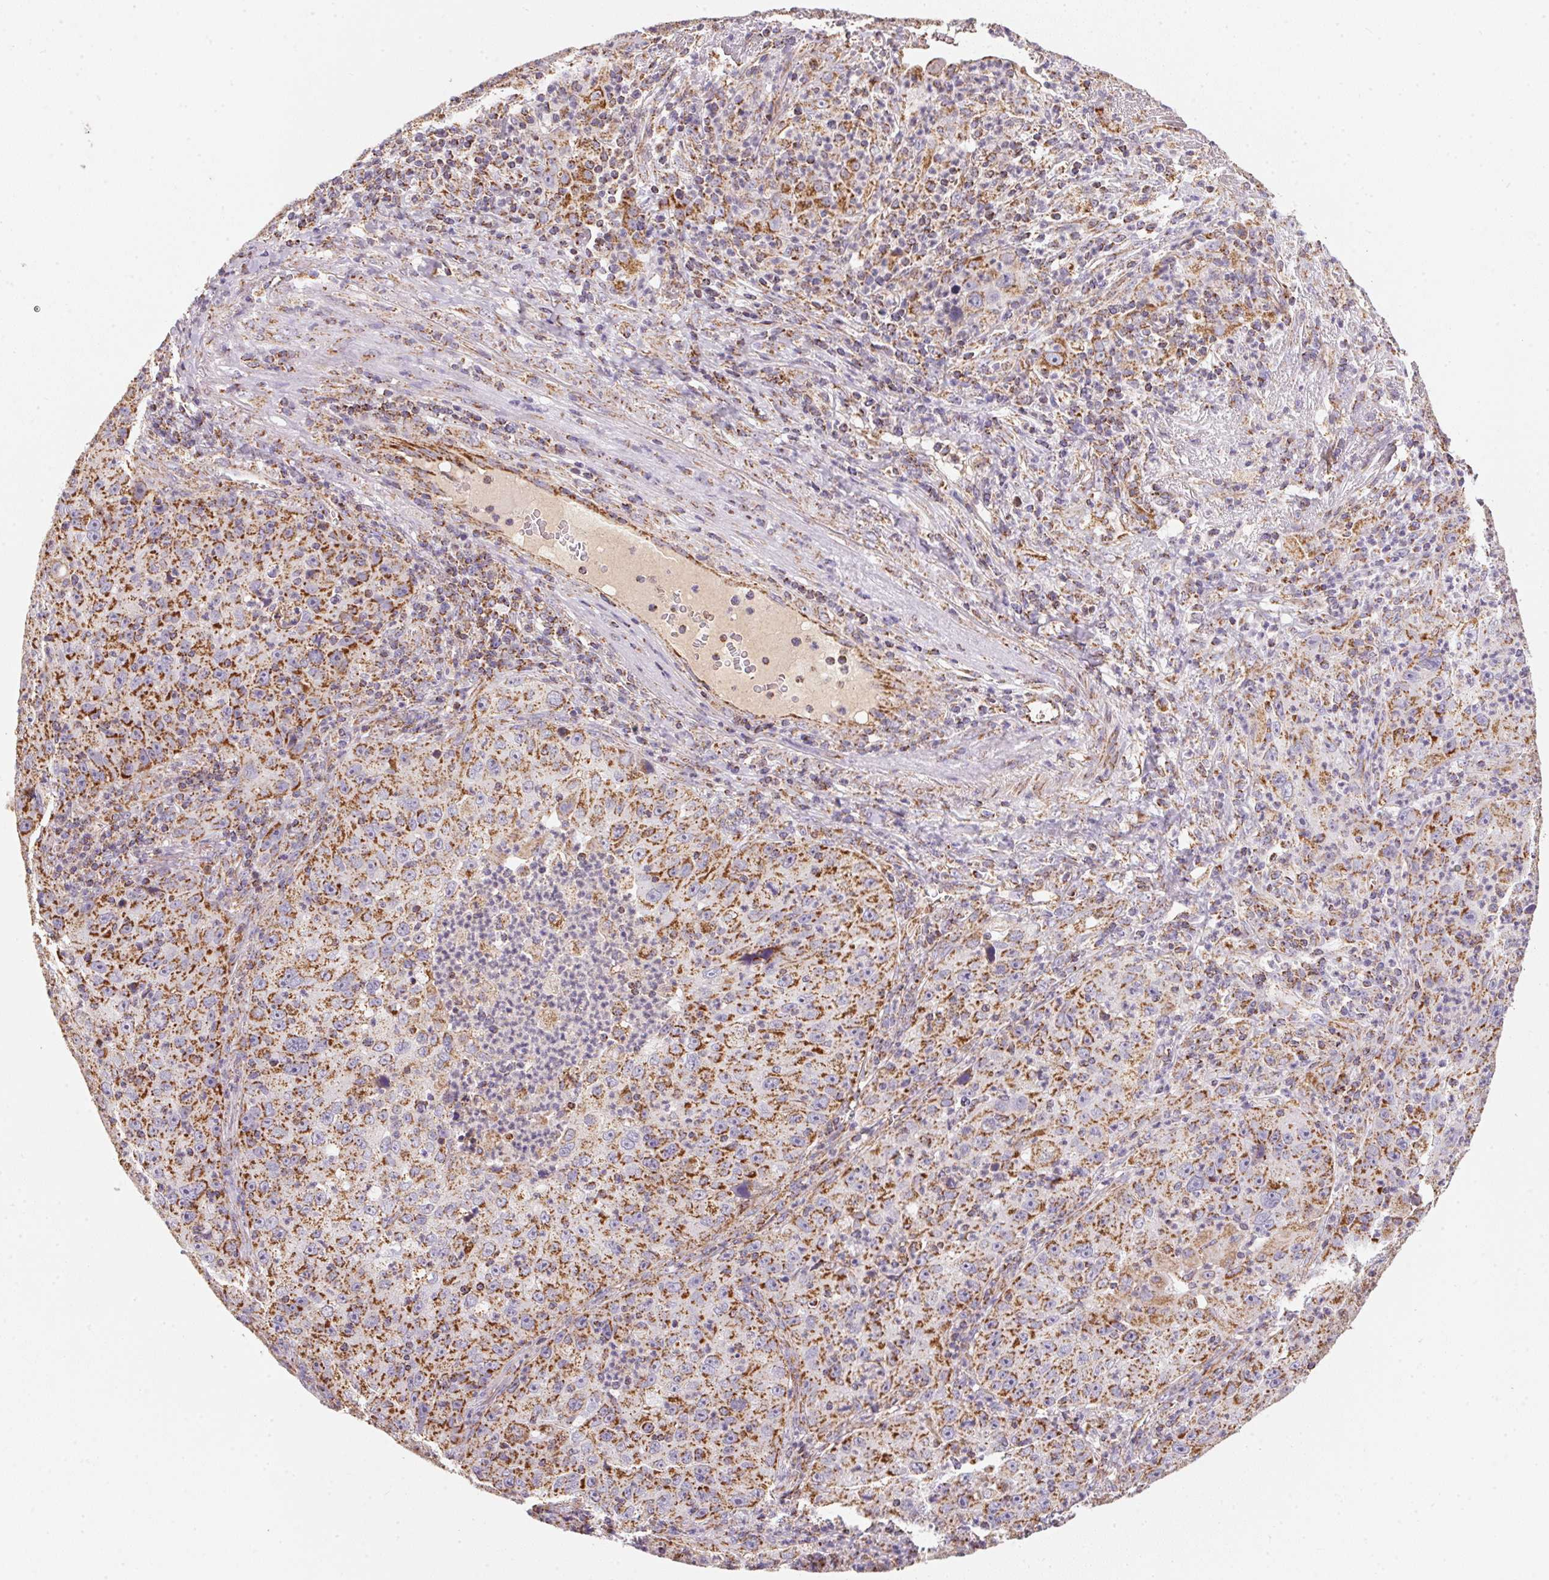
{"staining": {"intensity": "moderate", "quantity": ">75%", "location": "cytoplasmic/membranous"}, "tissue": "lung cancer", "cell_type": "Tumor cells", "image_type": "cancer", "snomed": [{"axis": "morphology", "description": "Squamous cell carcinoma, NOS"}, {"axis": "topography", "description": "Lung"}], "caption": "Protein expression analysis of lung squamous cell carcinoma displays moderate cytoplasmic/membranous staining in about >75% of tumor cells. The staining was performed using DAB (3,3'-diaminobenzidine) to visualize the protein expression in brown, while the nuclei were stained in blue with hematoxylin (Magnification: 20x).", "gene": "NDUFS2", "patient": {"sex": "male", "age": 71}}